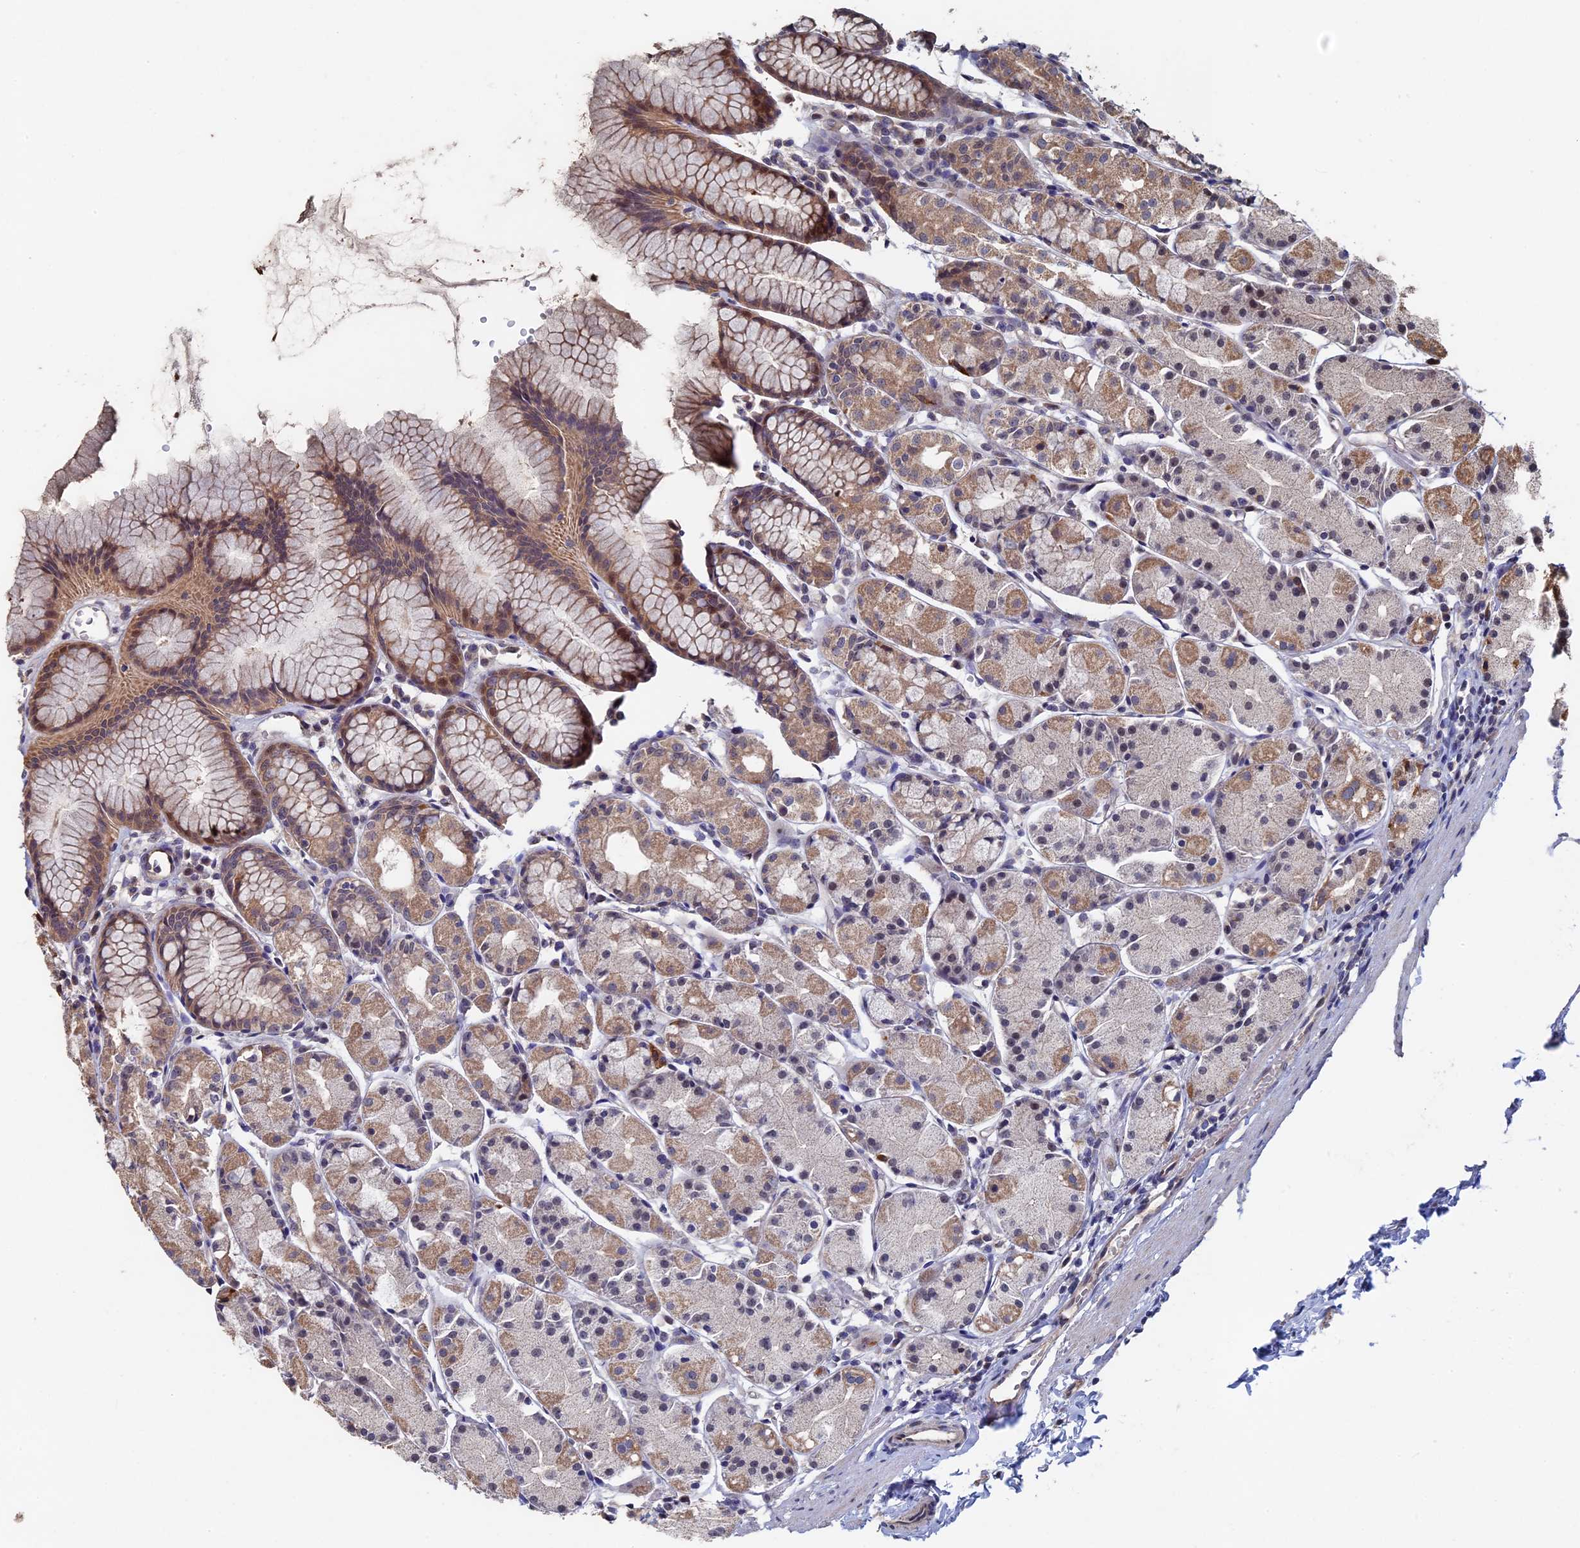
{"staining": {"intensity": "moderate", "quantity": "25%-75%", "location": "cytoplasmic/membranous,nuclear"}, "tissue": "stomach", "cell_type": "Glandular cells", "image_type": "normal", "snomed": [{"axis": "morphology", "description": "Normal tissue, NOS"}, {"axis": "topography", "description": "Stomach, upper"}], "caption": "A high-resolution micrograph shows immunohistochemistry staining of normal stomach, which shows moderate cytoplasmic/membranous,nuclear staining in approximately 25%-75% of glandular cells.", "gene": "KIAA1328", "patient": {"sex": "male", "age": 47}}